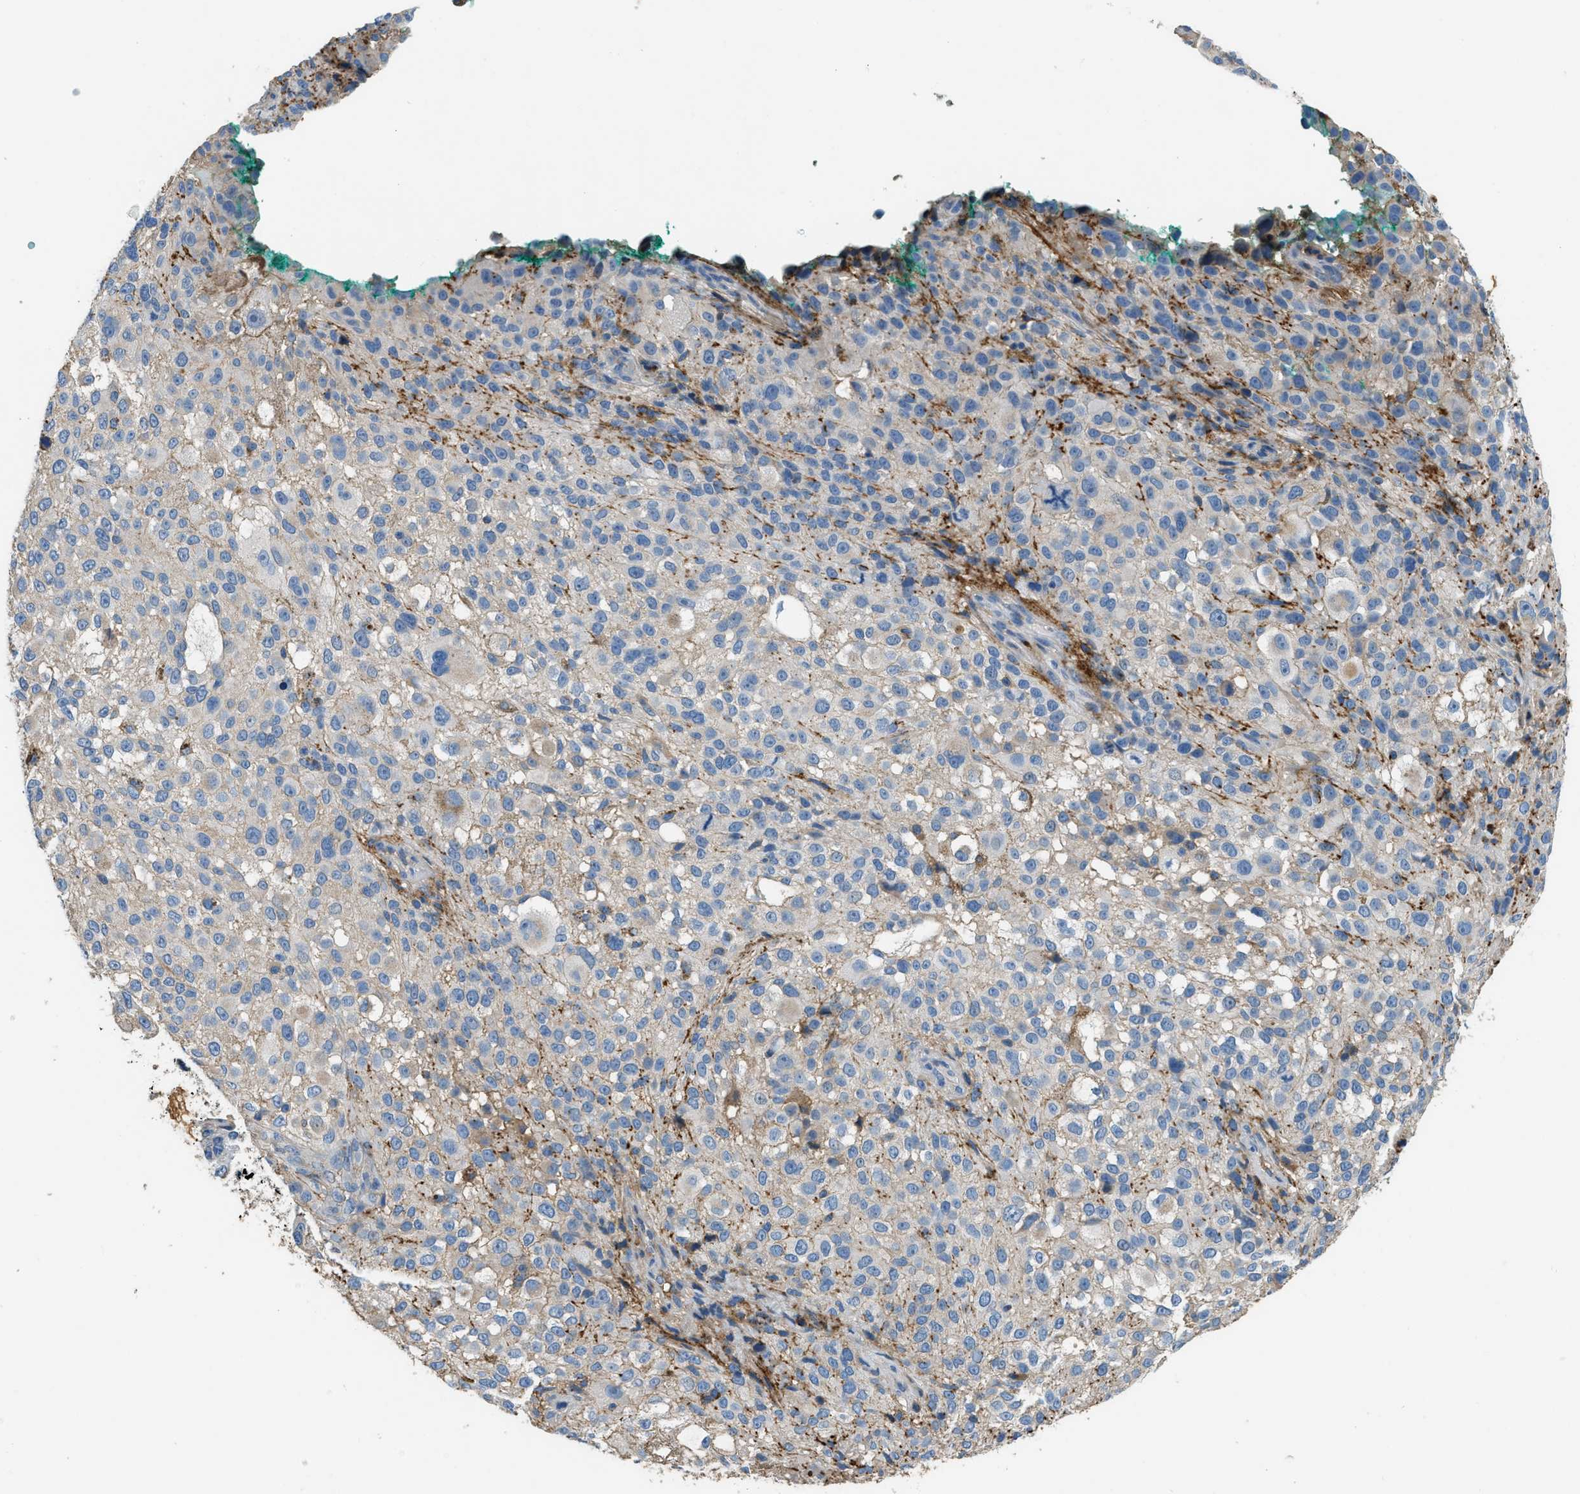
{"staining": {"intensity": "weak", "quantity": "<25%", "location": "cytoplasmic/membranous"}, "tissue": "melanoma", "cell_type": "Tumor cells", "image_type": "cancer", "snomed": [{"axis": "morphology", "description": "Necrosis, NOS"}, {"axis": "morphology", "description": "Malignant melanoma, NOS"}, {"axis": "topography", "description": "Skin"}], "caption": "Tumor cells show no significant expression in melanoma.", "gene": "STC1", "patient": {"sex": "female", "age": 87}}